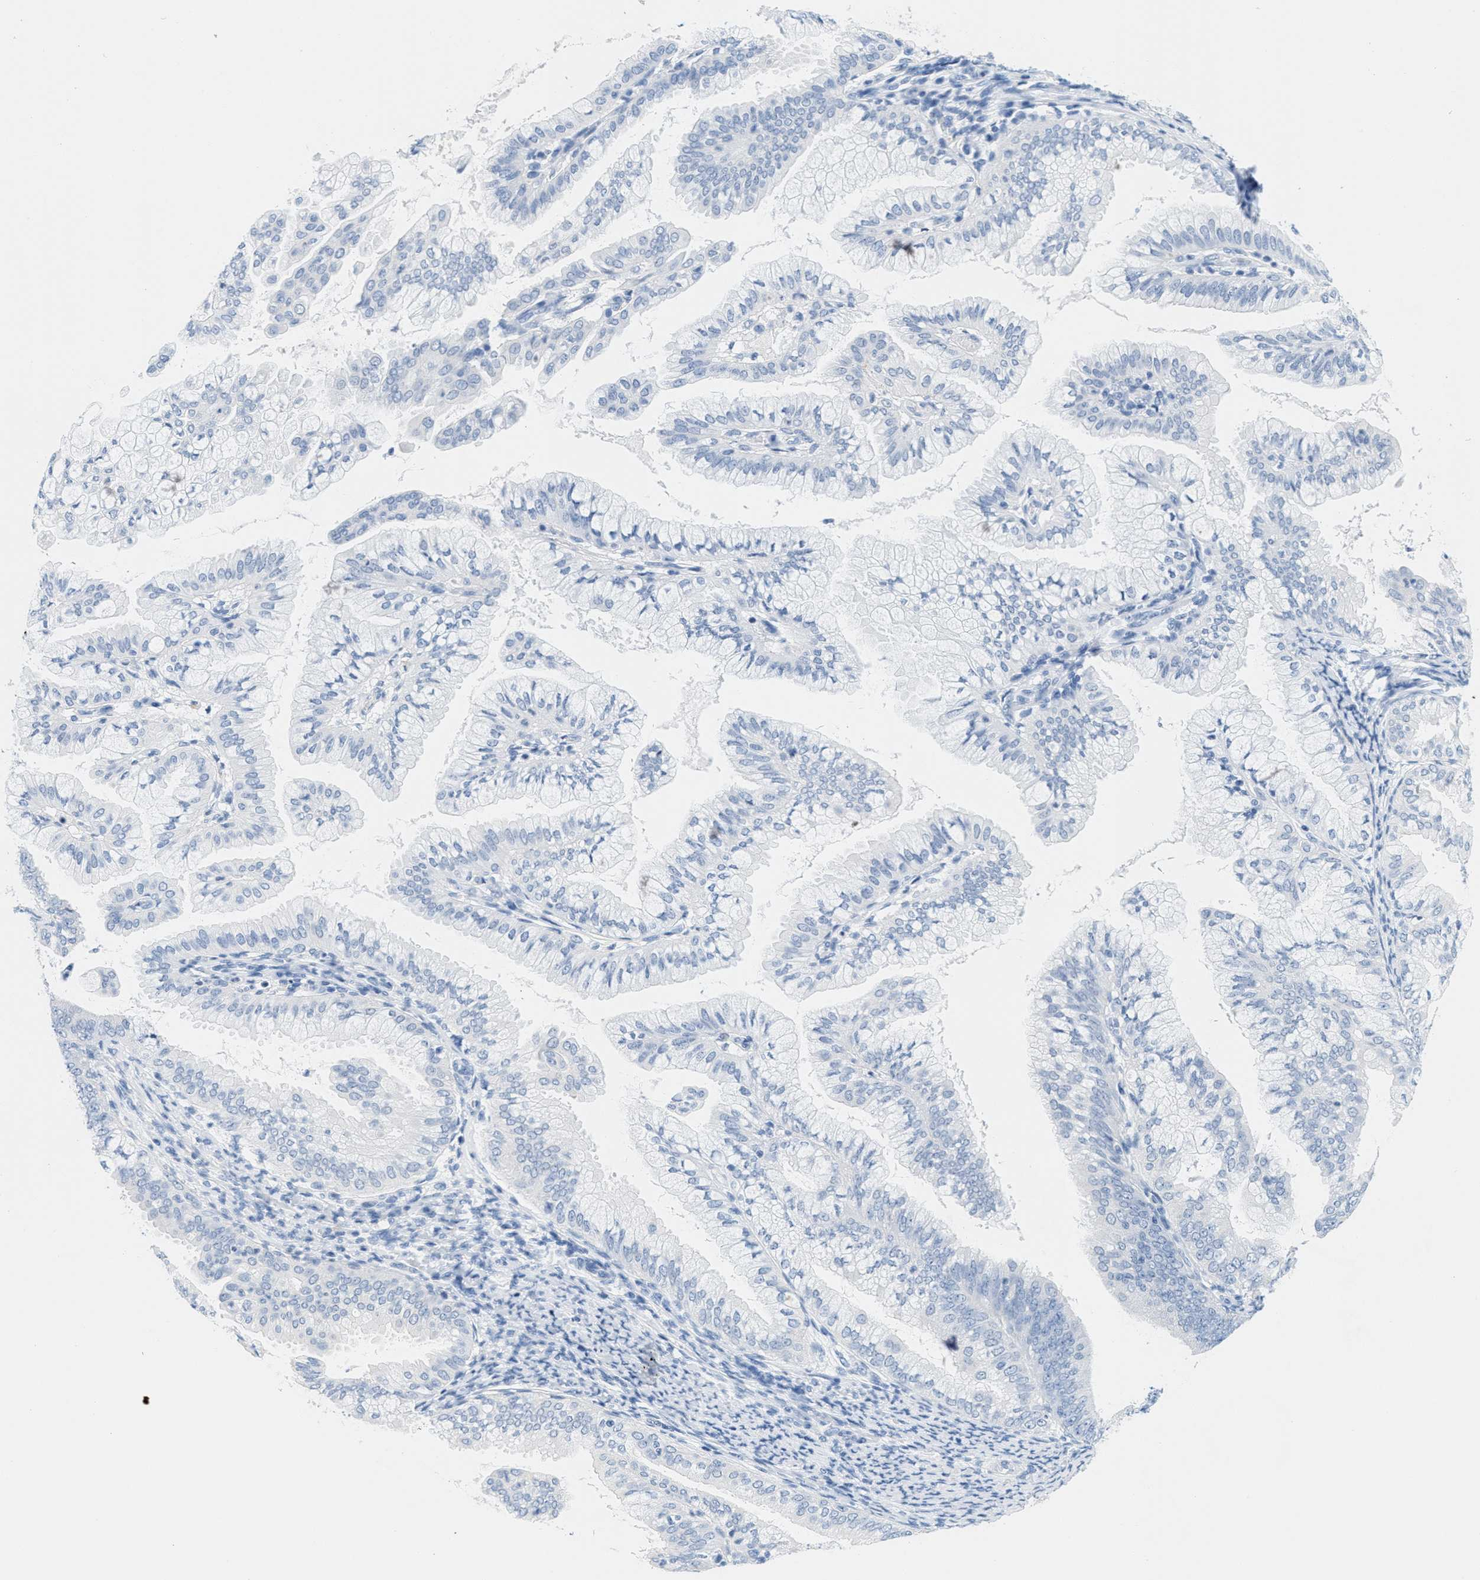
{"staining": {"intensity": "negative", "quantity": "none", "location": "none"}, "tissue": "endometrial cancer", "cell_type": "Tumor cells", "image_type": "cancer", "snomed": [{"axis": "morphology", "description": "Adenocarcinoma, NOS"}, {"axis": "topography", "description": "Endometrium"}], "caption": "IHC histopathology image of neoplastic tissue: endometrial adenocarcinoma stained with DAB displays no significant protein positivity in tumor cells. The staining was performed using DAB to visualize the protein expression in brown, while the nuclei were stained in blue with hematoxylin (Magnification: 20x).", "gene": "GPM6A", "patient": {"sex": "female", "age": 63}}